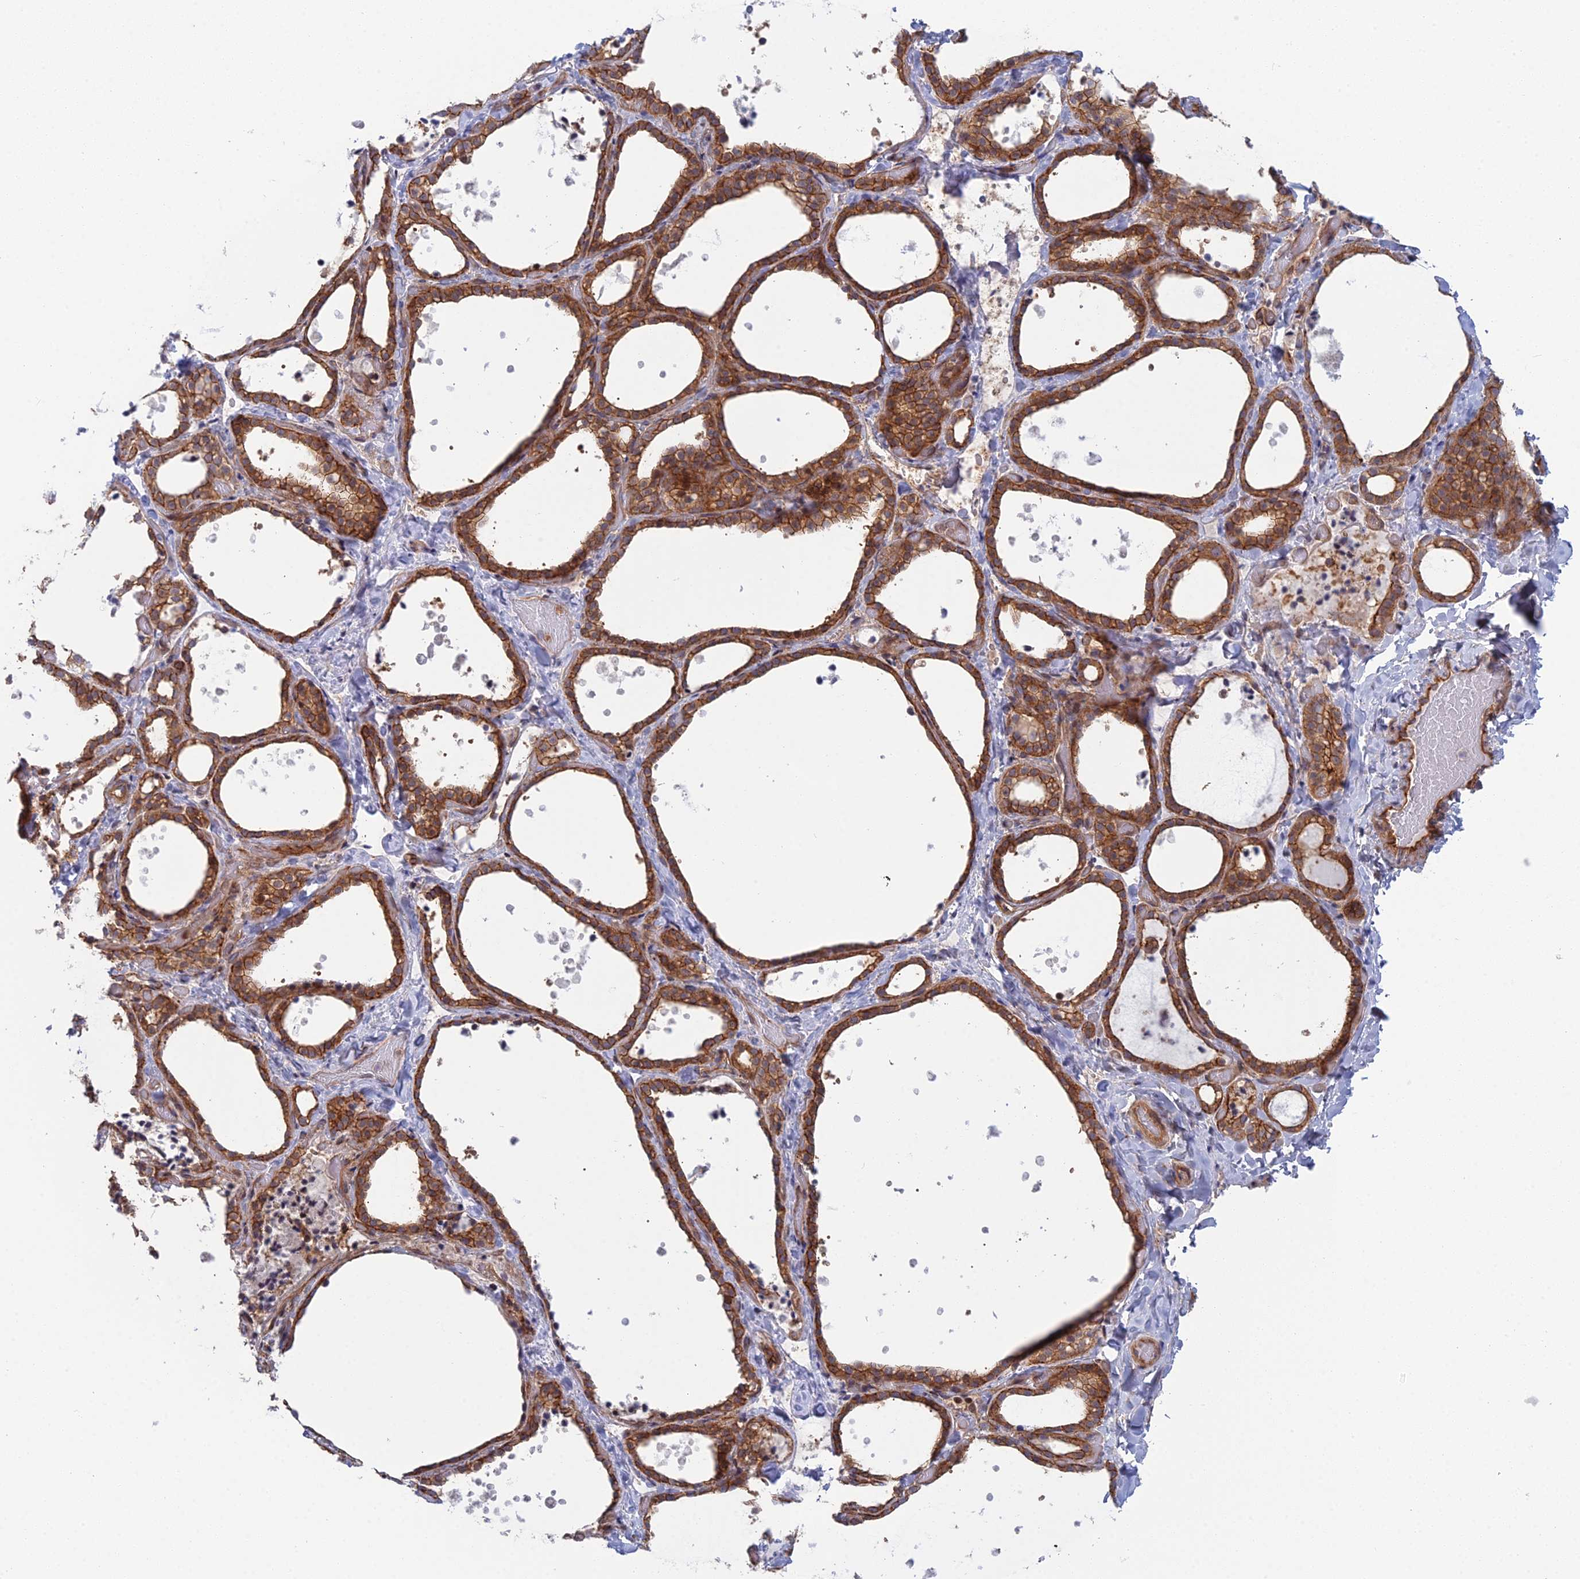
{"staining": {"intensity": "strong", "quantity": ">75%", "location": "cytoplasmic/membranous"}, "tissue": "thyroid gland", "cell_type": "Glandular cells", "image_type": "normal", "snomed": [{"axis": "morphology", "description": "Normal tissue, NOS"}, {"axis": "topography", "description": "Thyroid gland"}], "caption": "The immunohistochemical stain highlights strong cytoplasmic/membranous positivity in glandular cells of unremarkable thyroid gland. (DAB (3,3'-diaminobenzidine) = brown stain, brightfield microscopy at high magnification).", "gene": "ABHD1", "patient": {"sex": "female", "age": 44}}